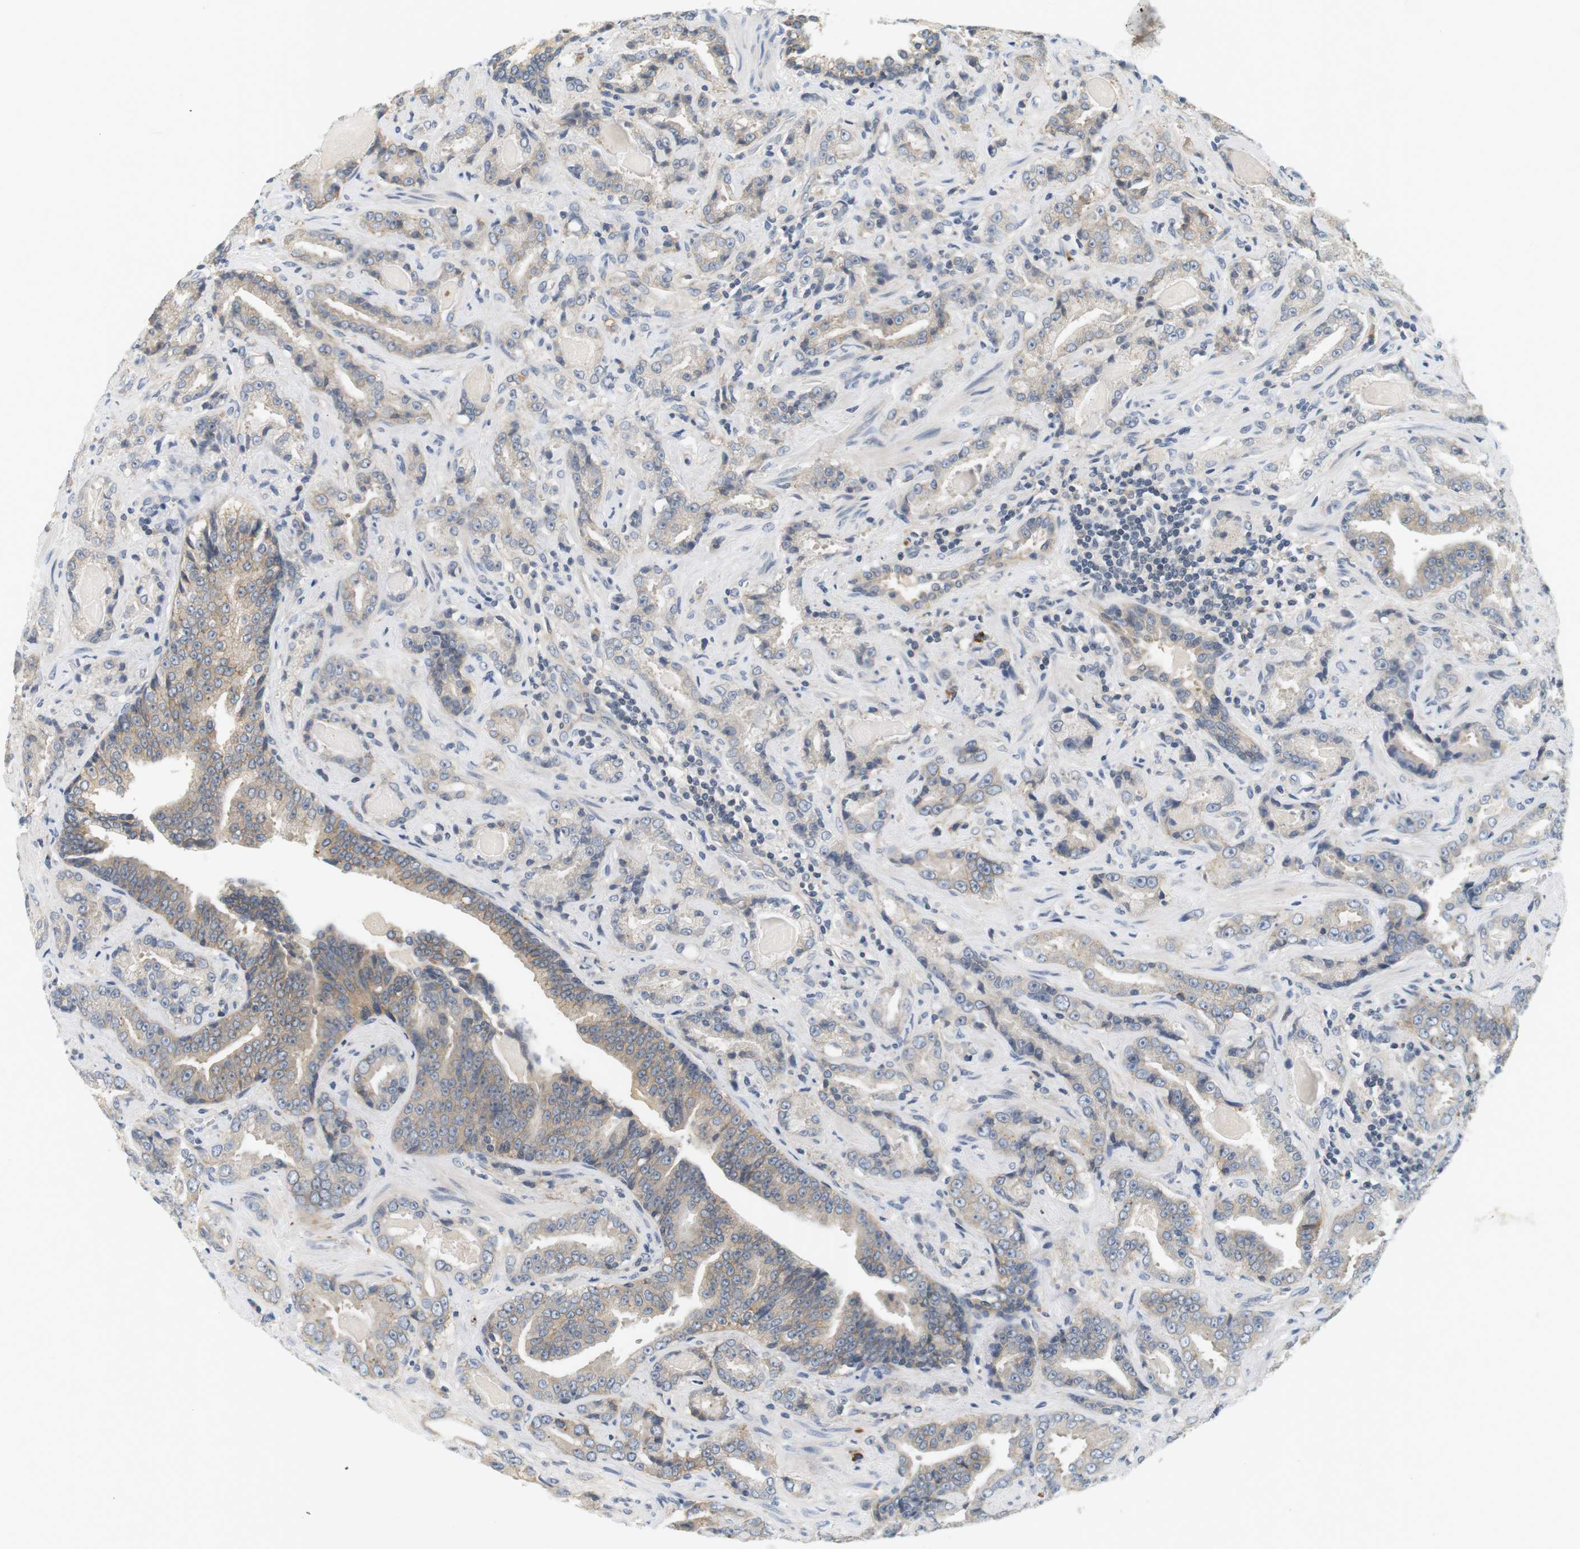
{"staining": {"intensity": "weak", "quantity": "<25%", "location": "cytoplasmic/membranous"}, "tissue": "prostate cancer", "cell_type": "Tumor cells", "image_type": "cancer", "snomed": [{"axis": "morphology", "description": "Adenocarcinoma, Low grade"}, {"axis": "topography", "description": "Prostate"}], "caption": "Tumor cells are negative for protein expression in human prostate cancer.", "gene": "EVA1C", "patient": {"sex": "male", "age": 60}}